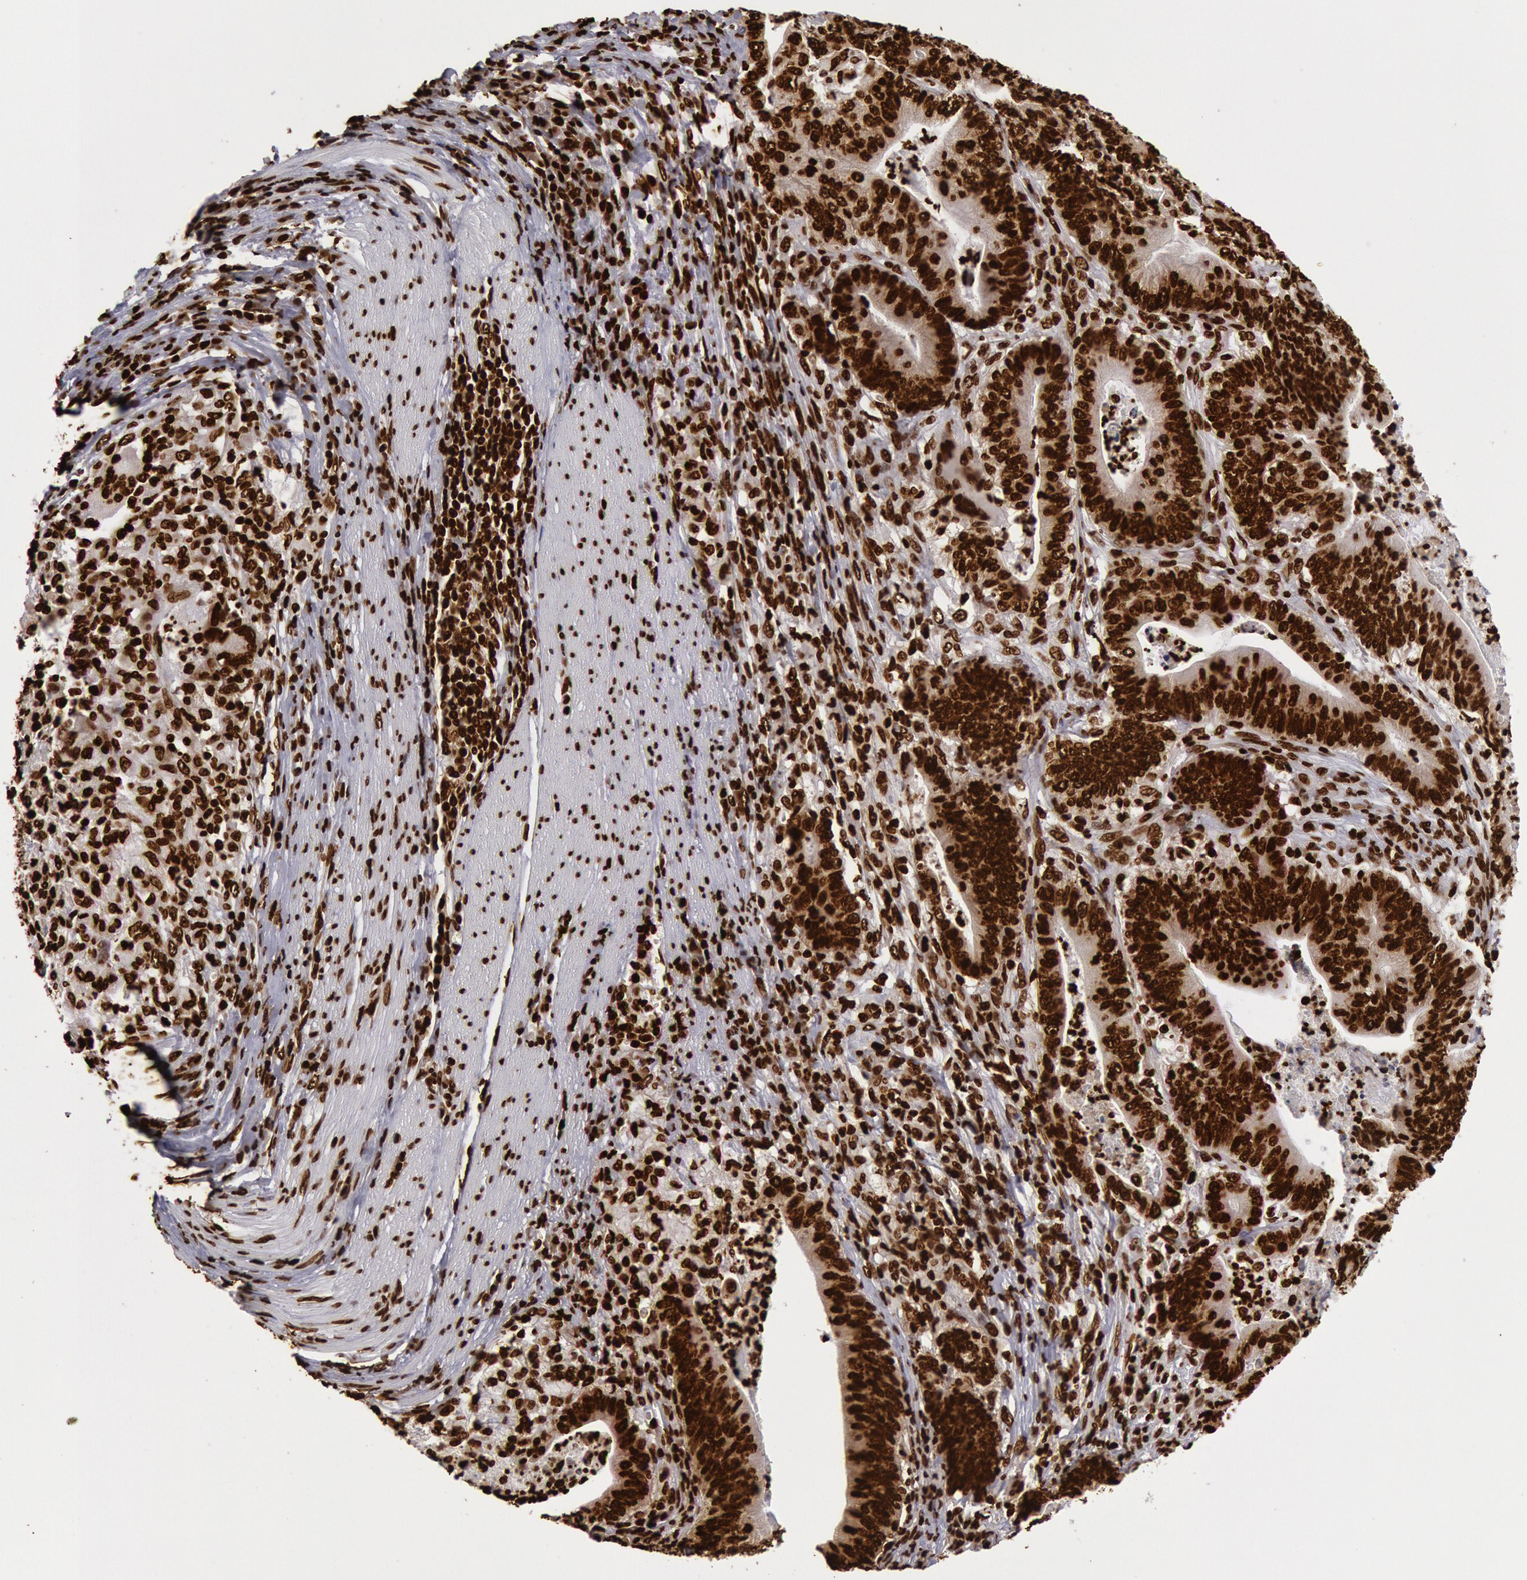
{"staining": {"intensity": "strong", "quantity": ">75%", "location": "nuclear"}, "tissue": "stomach cancer", "cell_type": "Tumor cells", "image_type": "cancer", "snomed": [{"axis": "morphology", "description": "Adenocarcinoma, NOS"}, {"axis": "topography", "description": "Stomach, lower"}], "caption": "Immunohistochemistry (IHC) staining of stomach adenocarcinoma, which exhibits high levels of strong nuclear staining in about >75% of tumor cells indicating strong nuclear protein staining. The staining was performed using DAB (3,3'-diaminobenzidine) (brown) for protein detection and nuclei were counterstained in hematoxylin (blue).", "gene": "H3-4", "patient": {"sex": "female", "age": 86}}